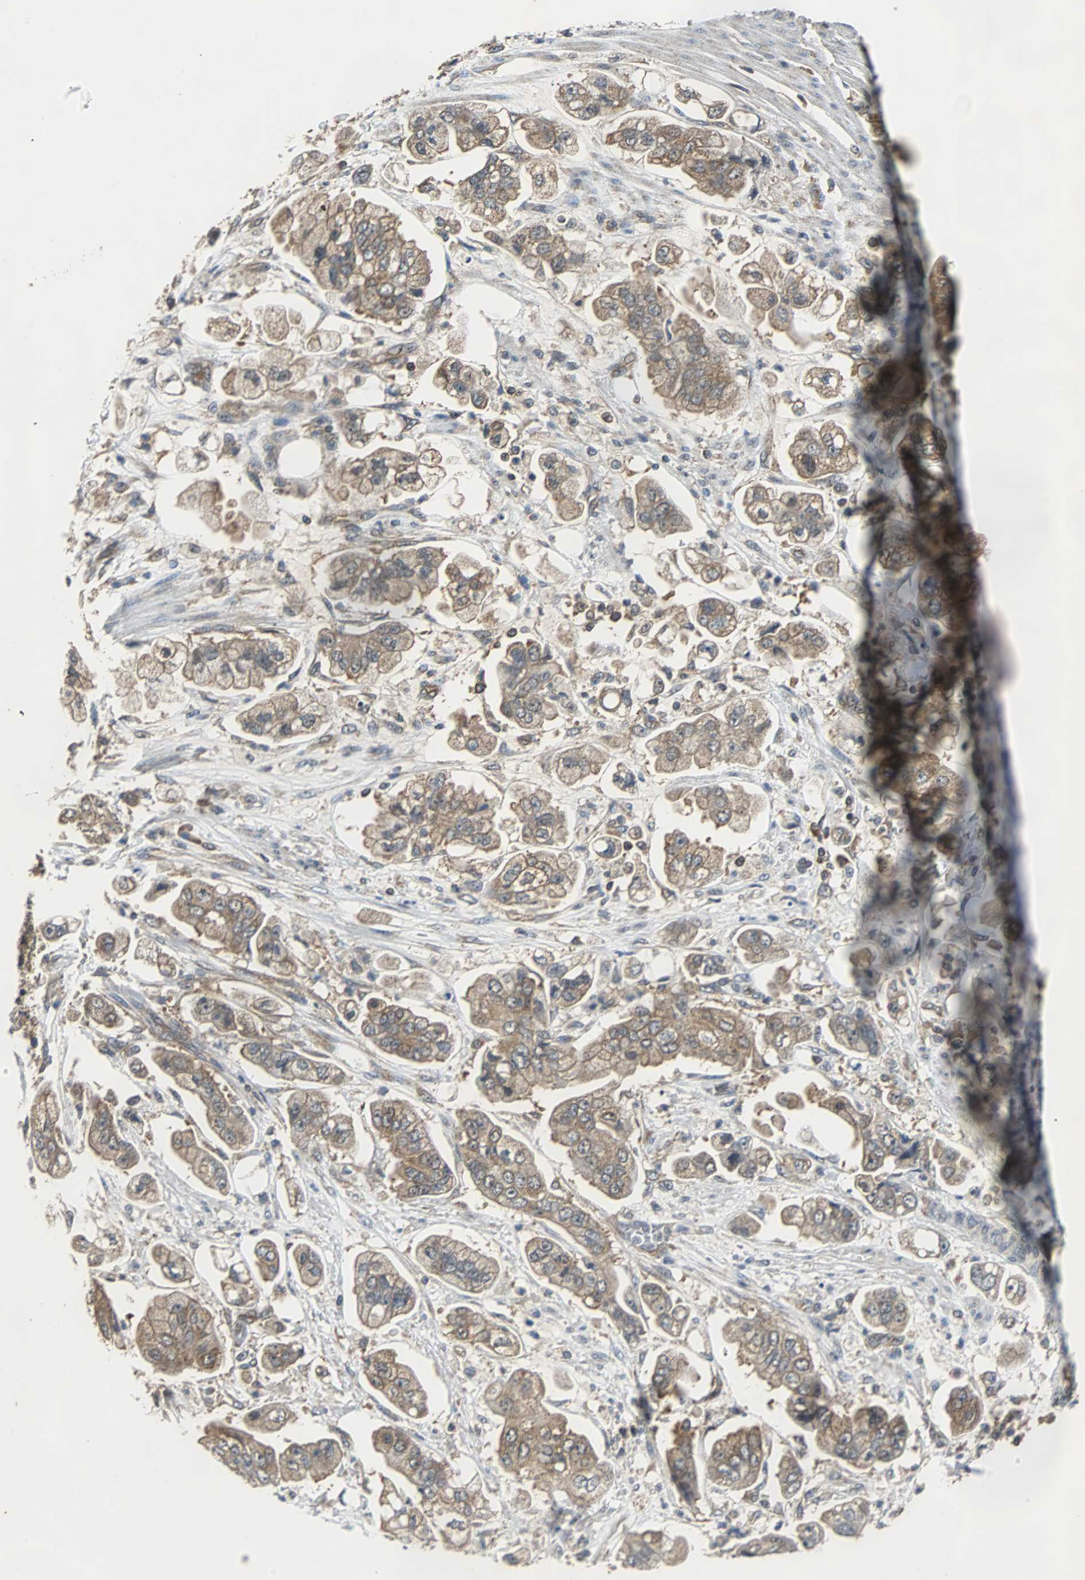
{"staining": {"intensity": "moderate", "quantity": "25%-75%", "location": "cytoplasmic/membranous"}, "tissue": "stomach cancer", "cell_type": "Tumor cells", "image_type": "cancer", "snomed": [{"axis": "morphology", "description": "Adenocarcinoma, NOS"}, {"axis": "topography", "description": "Stomach"}], "caption": "IHC image of neoplastic tissue: human stomach cancer stained using IHC demonstrates medium levels of moderate protein expression localized specifically in the cytoplasmic/membranous of tumor cells, appearing as a cytoplasmic/membranous brown color.", "gene": "VBP1", "patient": {"sex": "male", "age": 62}}